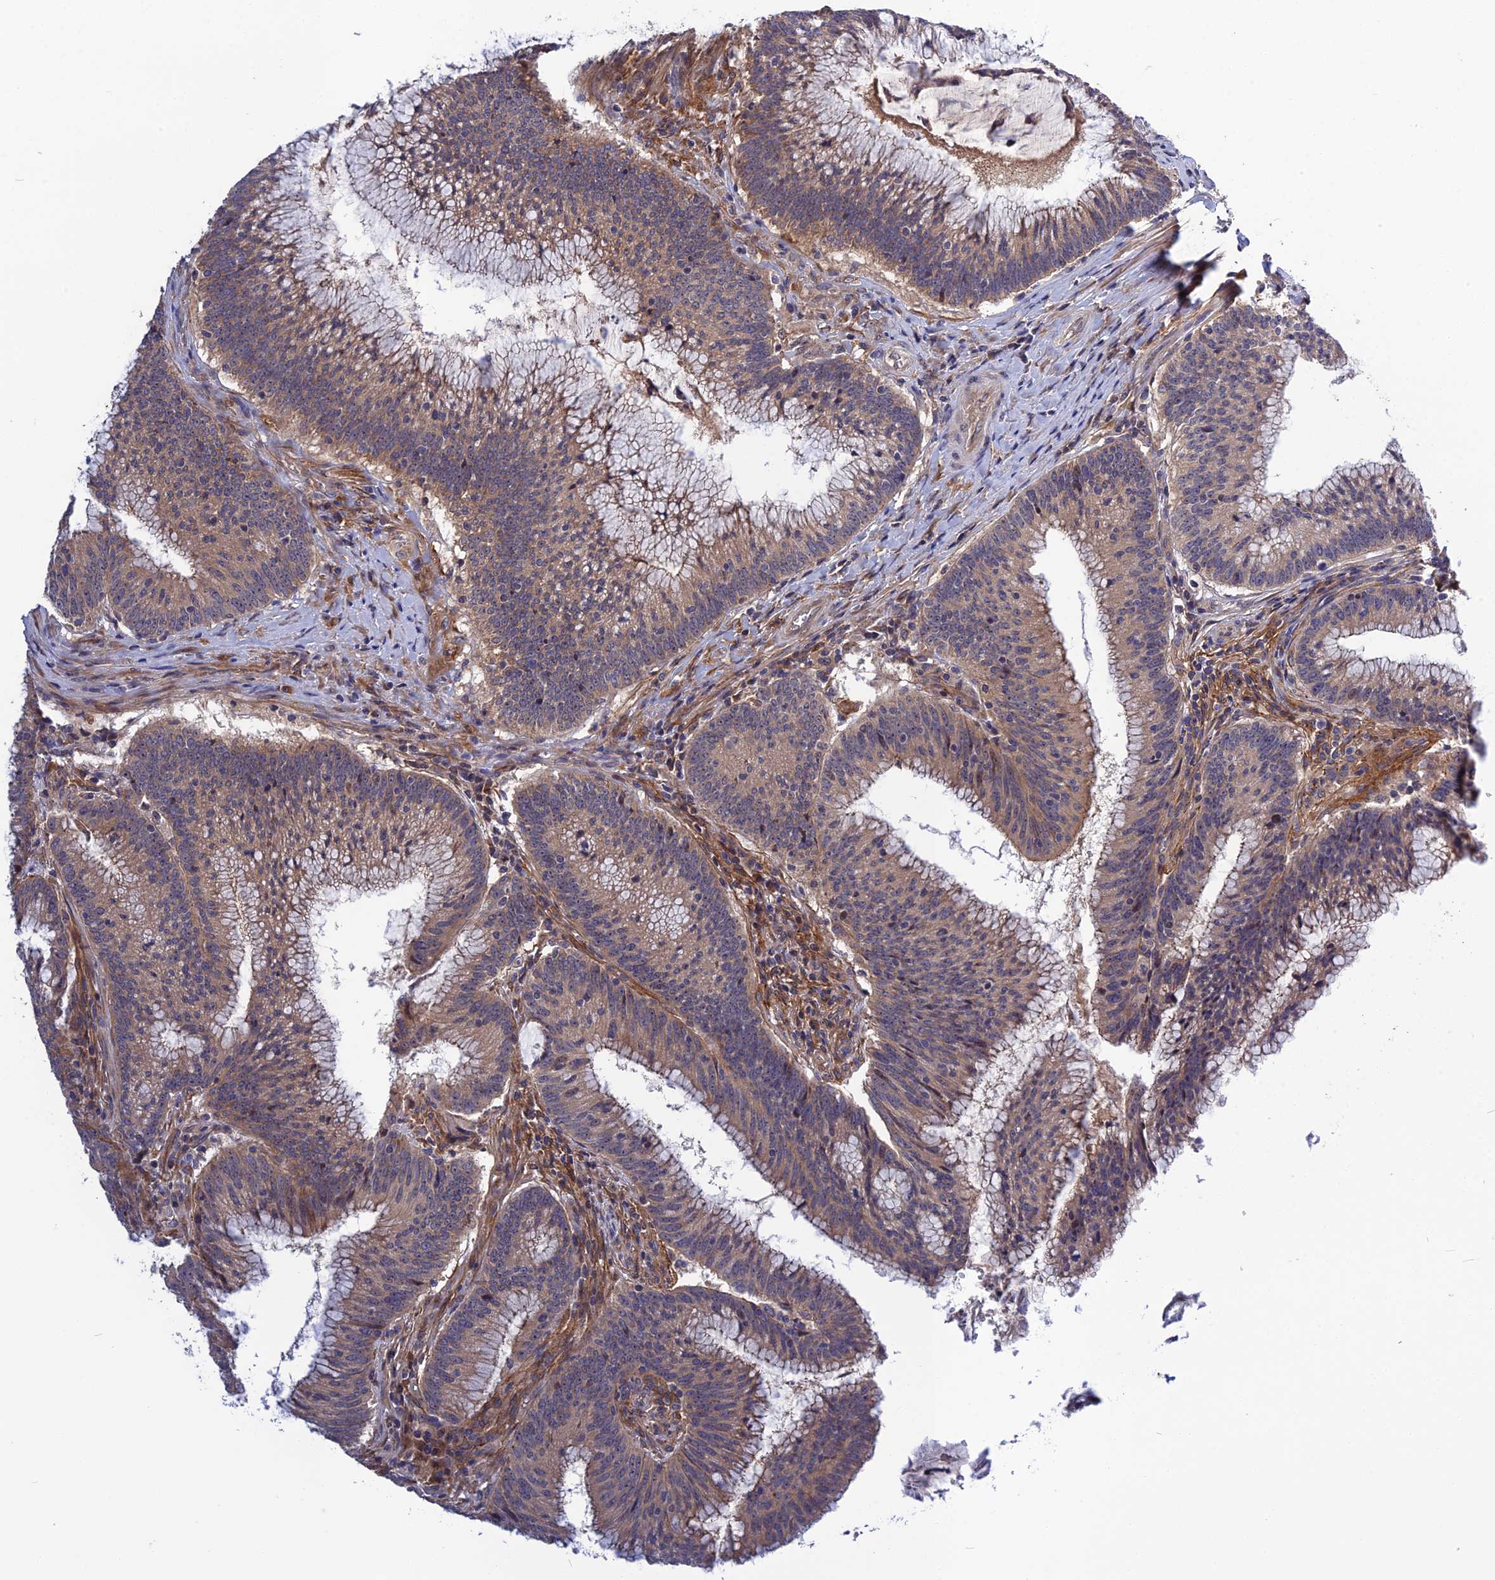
{"staining": {"intensity": "weak", "quantity": "<25%", "location": "cytoplasmic/membranous"}, "tissue": "colorectal cancer", "cell_type": "Tumor cells", "image_type": "cancer", "snomed": [{"axis": "morphology", "description": "Adenocarcinoma, NOS"}, {"axis": "topography", "description": "Rectum"}], "caption": "This is a image of immunohistochemistry (IHC) staining of colorectal cancer (adenocarcinoma), which shows no staining in tumor cells.", "gene": "CRACD", "patient": {"sex": "female", "age": 77}}